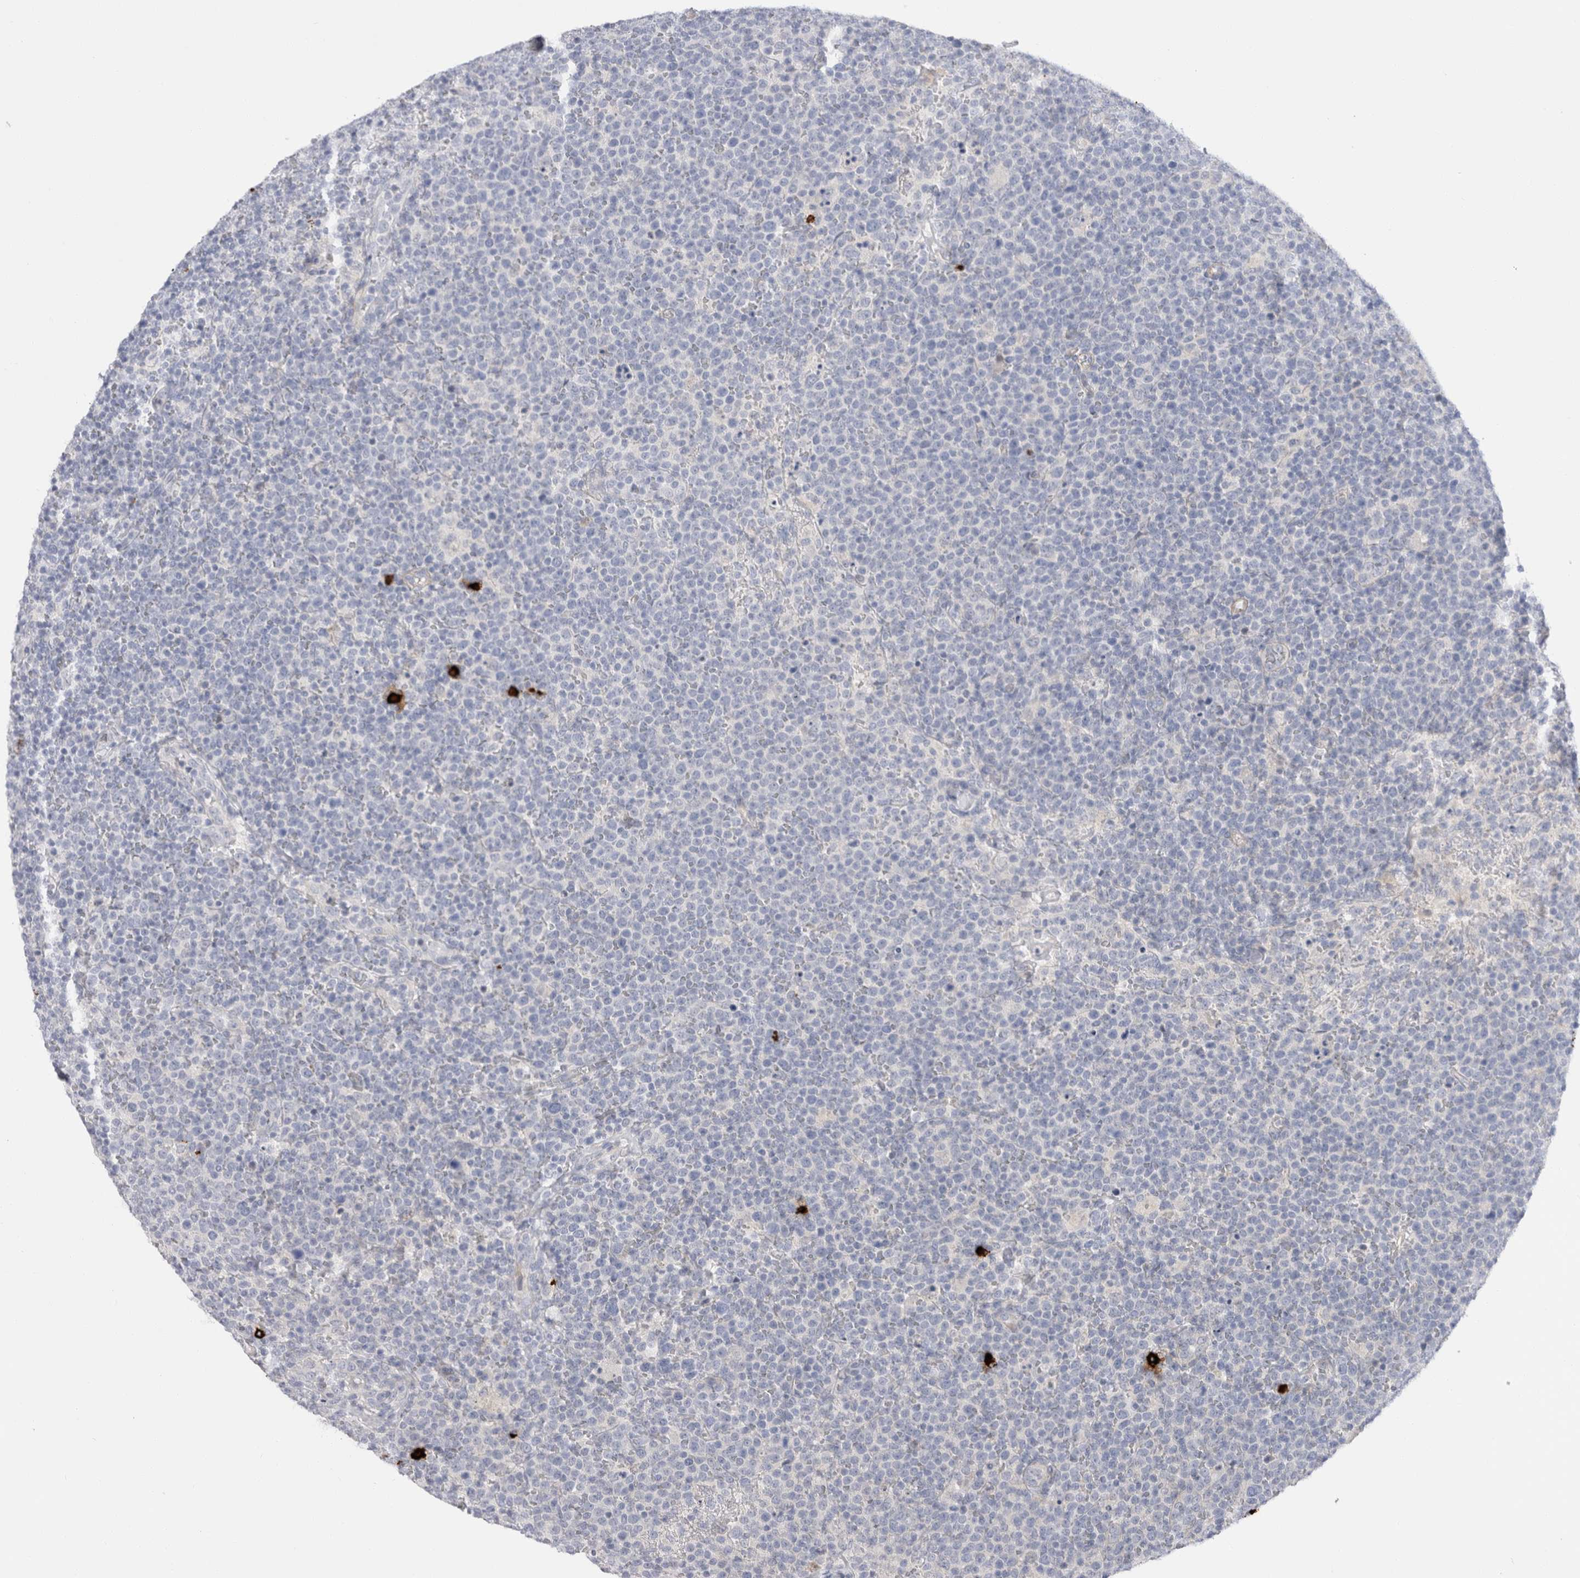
{"staining": {"intensity": "negative", "quantity": "none", "location": "none"}, "tissue": "lymphoma", "cell_type": "Tumor cells", "image_type": "cancer", "snomed": [{"axis": "morphology", "description": "Malignant lymphoma, non-Hodgkin's type, High grade"}, {"axis": "topography", "description": "Lymph node"}], "caption": "Immunohistochemical staining of human malignant lymphoma, non-Hodgkin's type (high-grade) demonstrates no significant expression in tumor cells. (Stains: DAB (3,3'-diaminobenzidine) immunohistochemistry (IHC) with hematoxylin counter stain, Microscopy: brightfield microscopy at high magnification).", "gene": "SPINK2", "patient": {"sex": "male", "age": 61}}